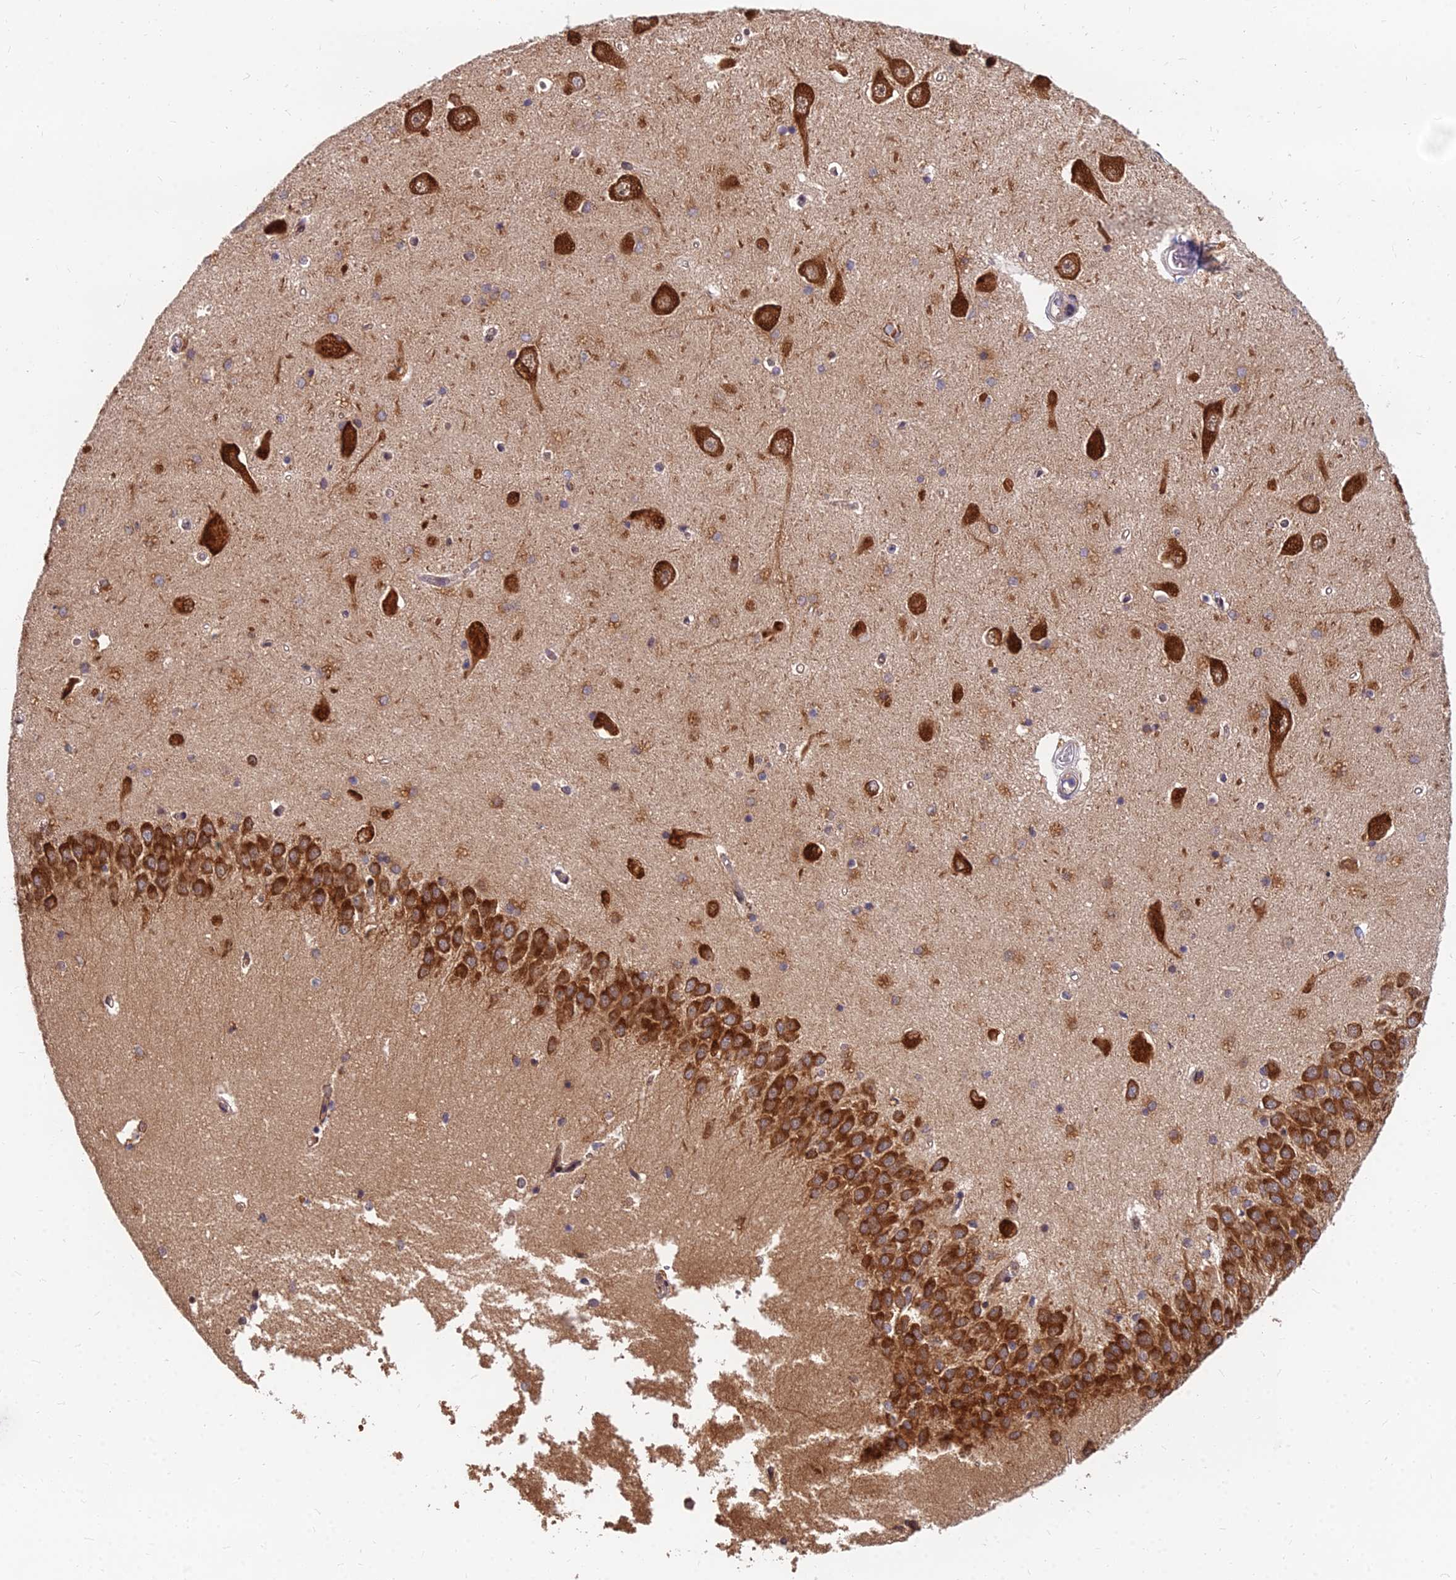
{"staining": {"intensity": "moderate", "quantity": "<25%", "location": "cytoplasmic/membranous"}, "tissue": "hippocampus", "cell_type": "Glial cells", "image_type": "normal", "snomed": [{"axis": "morphology", "description": "Normal tissue, NOS"}, {"axis": "topography", "description": "Hippocampus"}], "caption": "Immunohistochemistry (IHC) histopathology image of benign hippocampus stained for a protein (brown), which displays low levels of moderate cytoplasmic/membranous expression in about <25% of glial cells.", "gene": "CCT6A", "patient": {"sex": "male", "age": 45}}